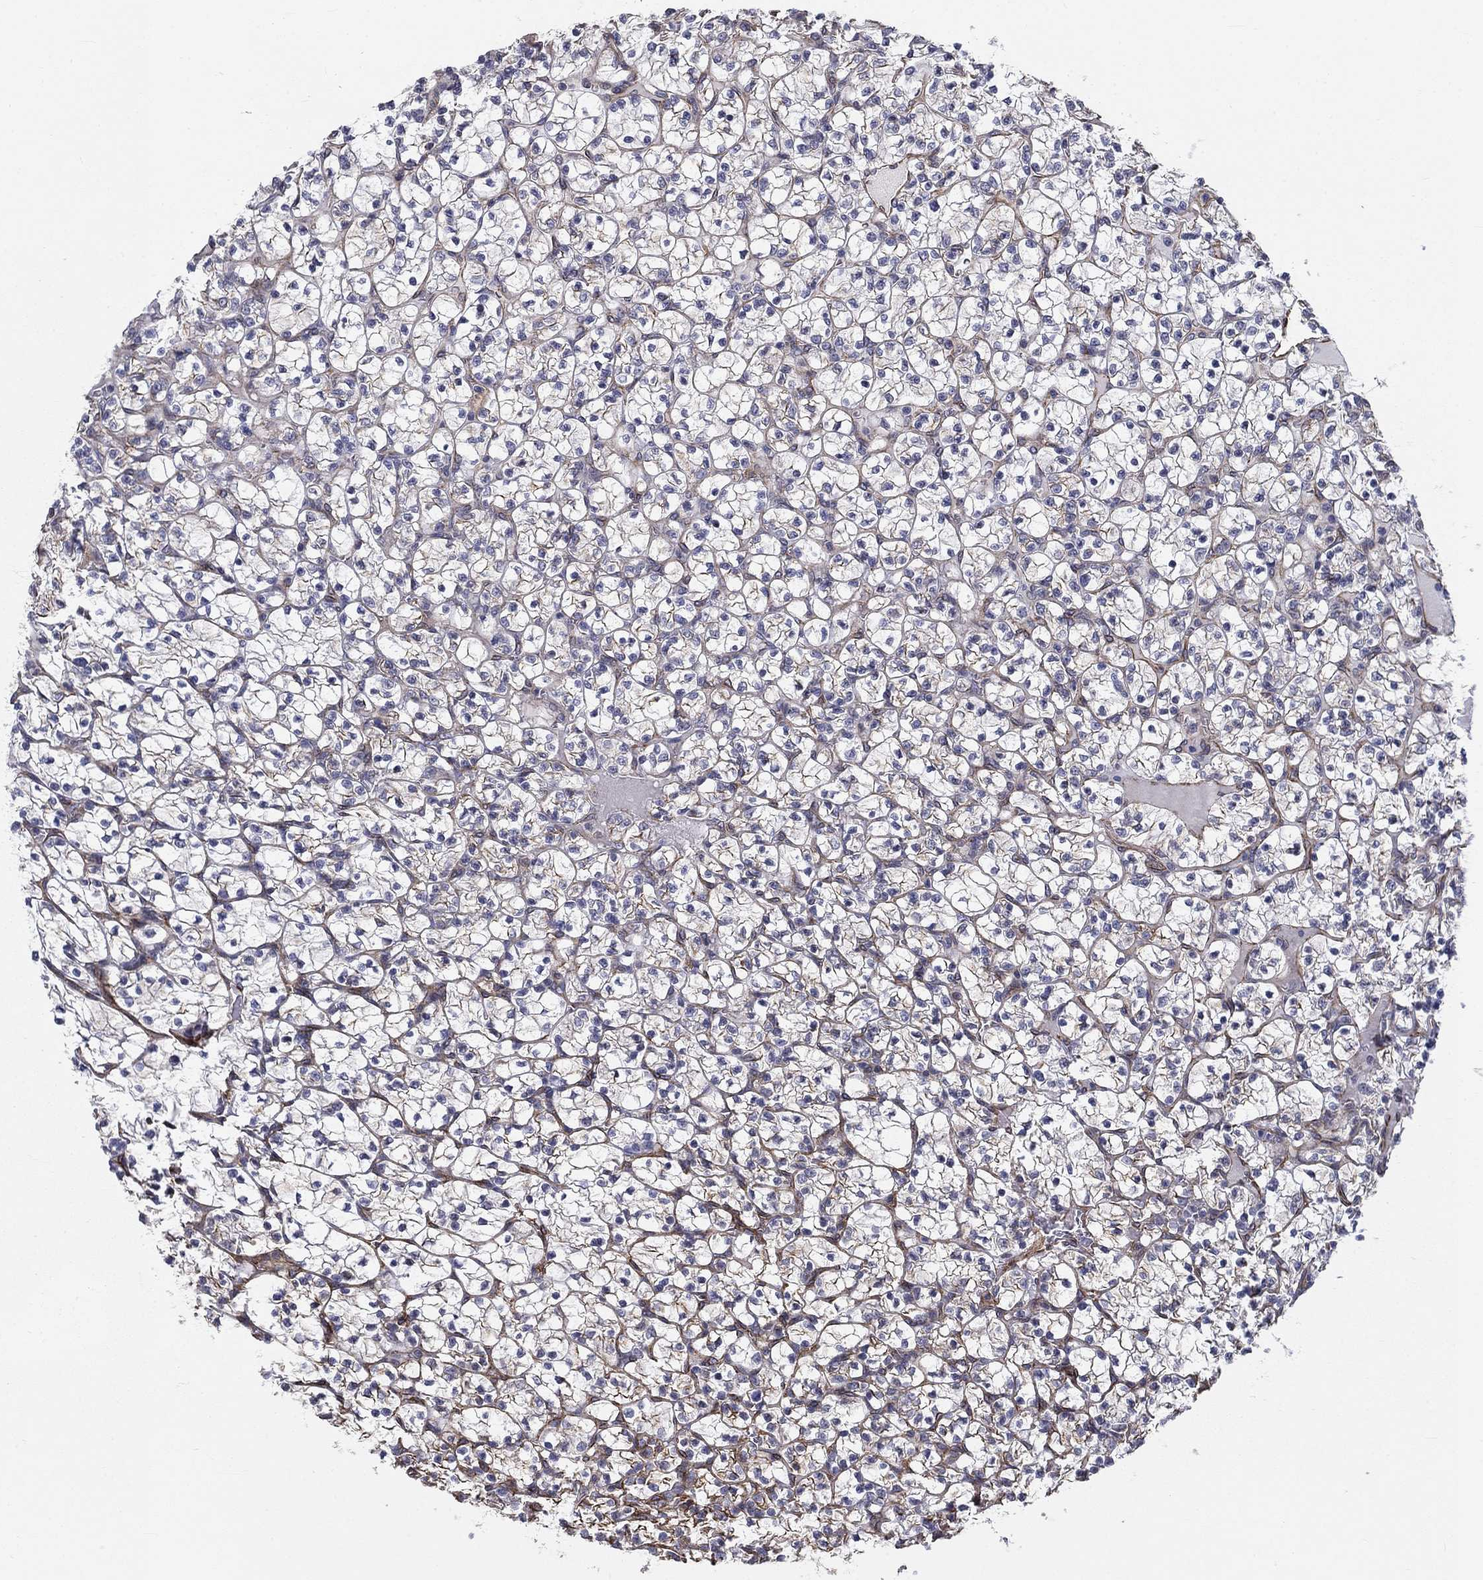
{"staining": {"intensity": "moderate", "quantity": "25%-75%", "location": "cytoplasmic/membranous"}, "tissue": "renal cancer", "cell_type": "Tumor cells", "image_type": "cancer", "snomed": [{"axis": "morphology", "description": "Adenocarcinoma, NOS"}, {"axis": "topography", "description": "Kidney"}], "caption": "Immunohistochemistry (DAB) staining of renal cancer (adenocarcinoma) reveals moderate cytoplasmic/membranous protein staining in about 25%-75% of tumor cells.", "gene": "SYNC", "patient": {"sex": "female", "age": 89}}